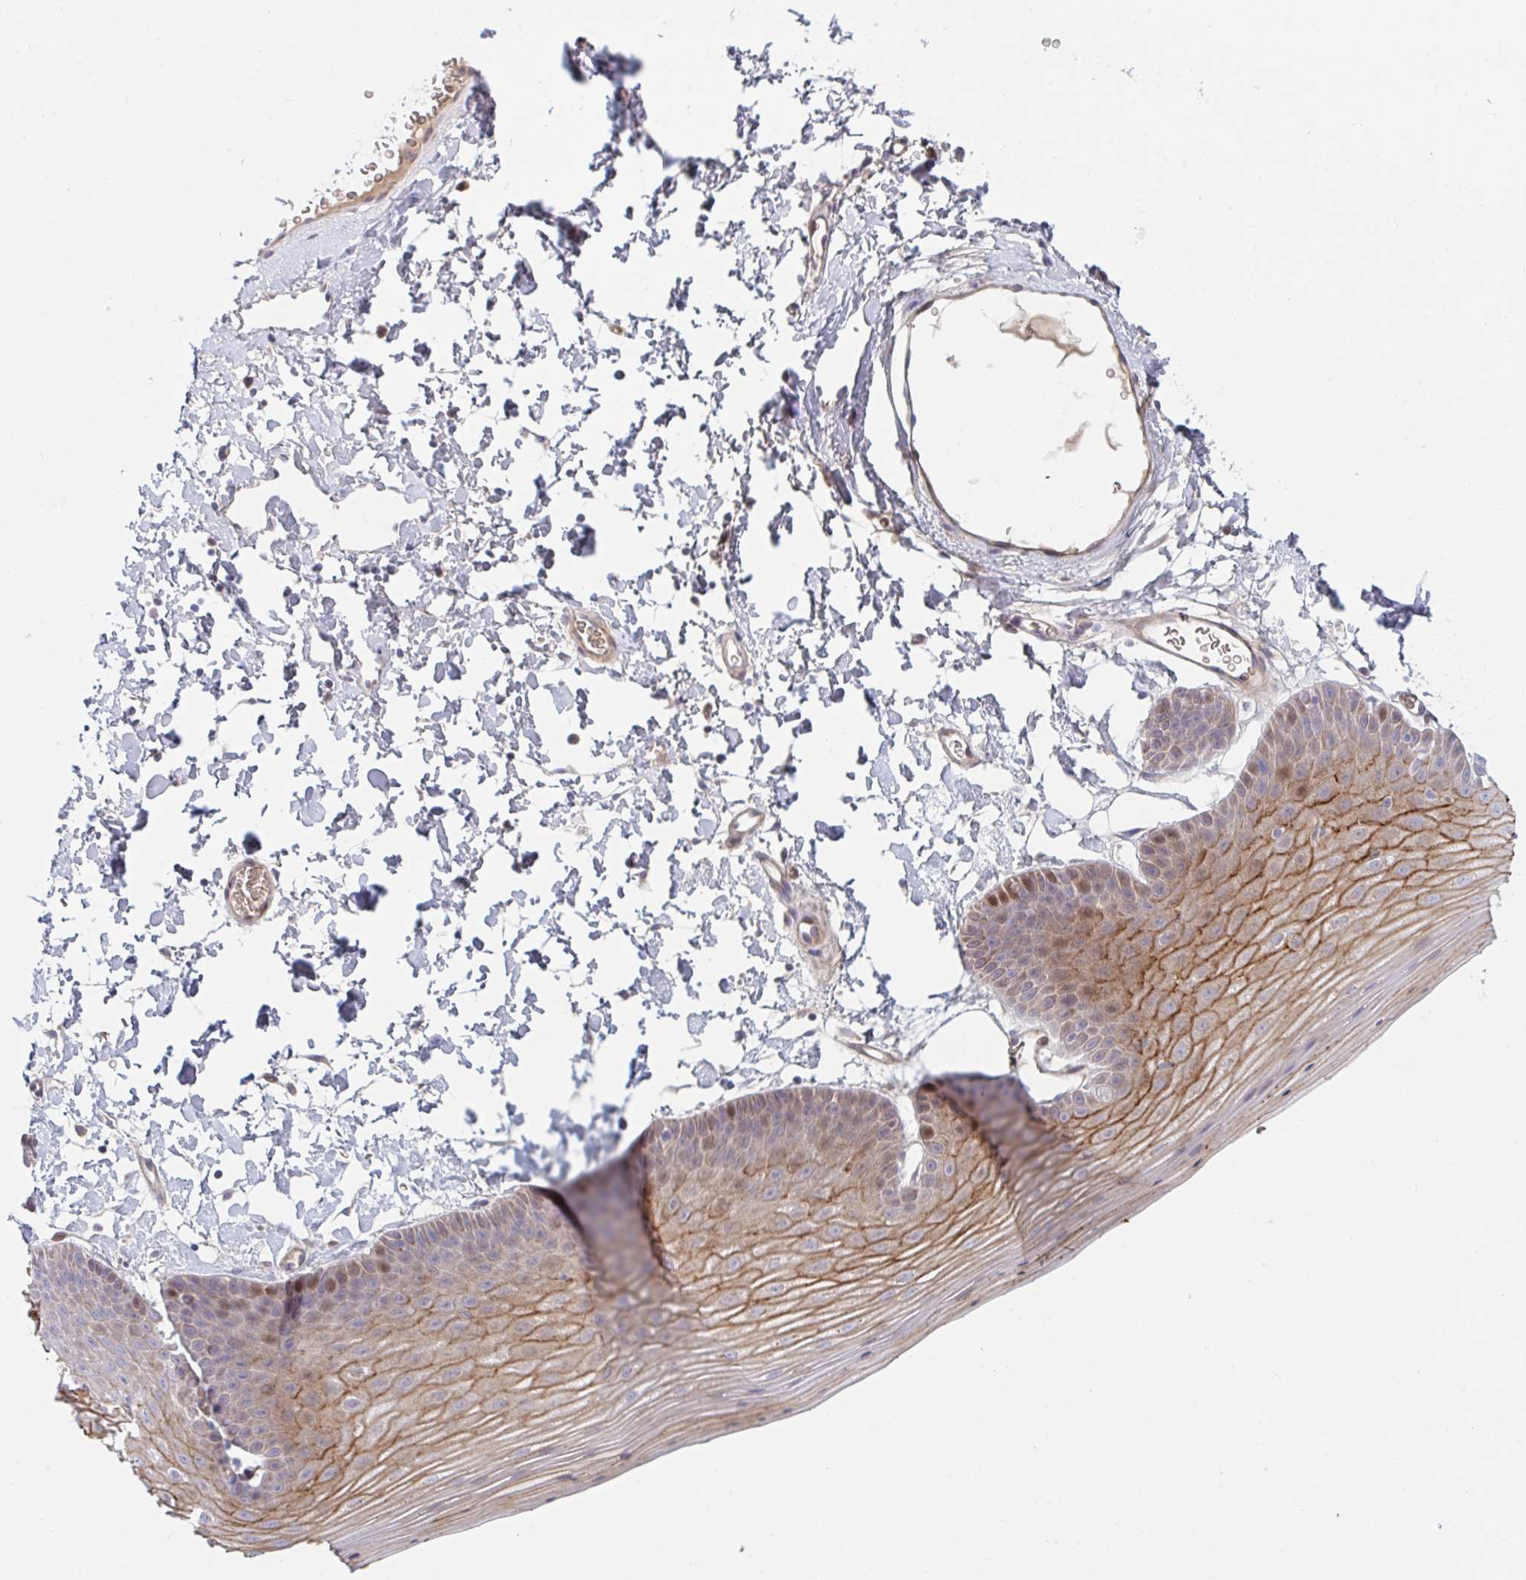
{"staining": {"intensity": "strong", "quantity": "25%-75%", "location": "cytoplasmic/membranous,nuclear"}, "tissue": "skin", "cell_type": "Epidermal cells", "image_type": "normal", "snomed": [{"axis": "morphology", "description": "Normal tissue, NOS"}, {"axis": "topography", "description": "Anal"}], "caption": "DAB (3,3'-diaminobenzidine) immunohistochemical staining of unremarkable human skin displays strong cytoplasmic/membranous,nuclear protein expression in approximately 25%-75% of epidermal cells.", "gene": "TNFSF4", "patient": {"sex": "male", "age": 53}}